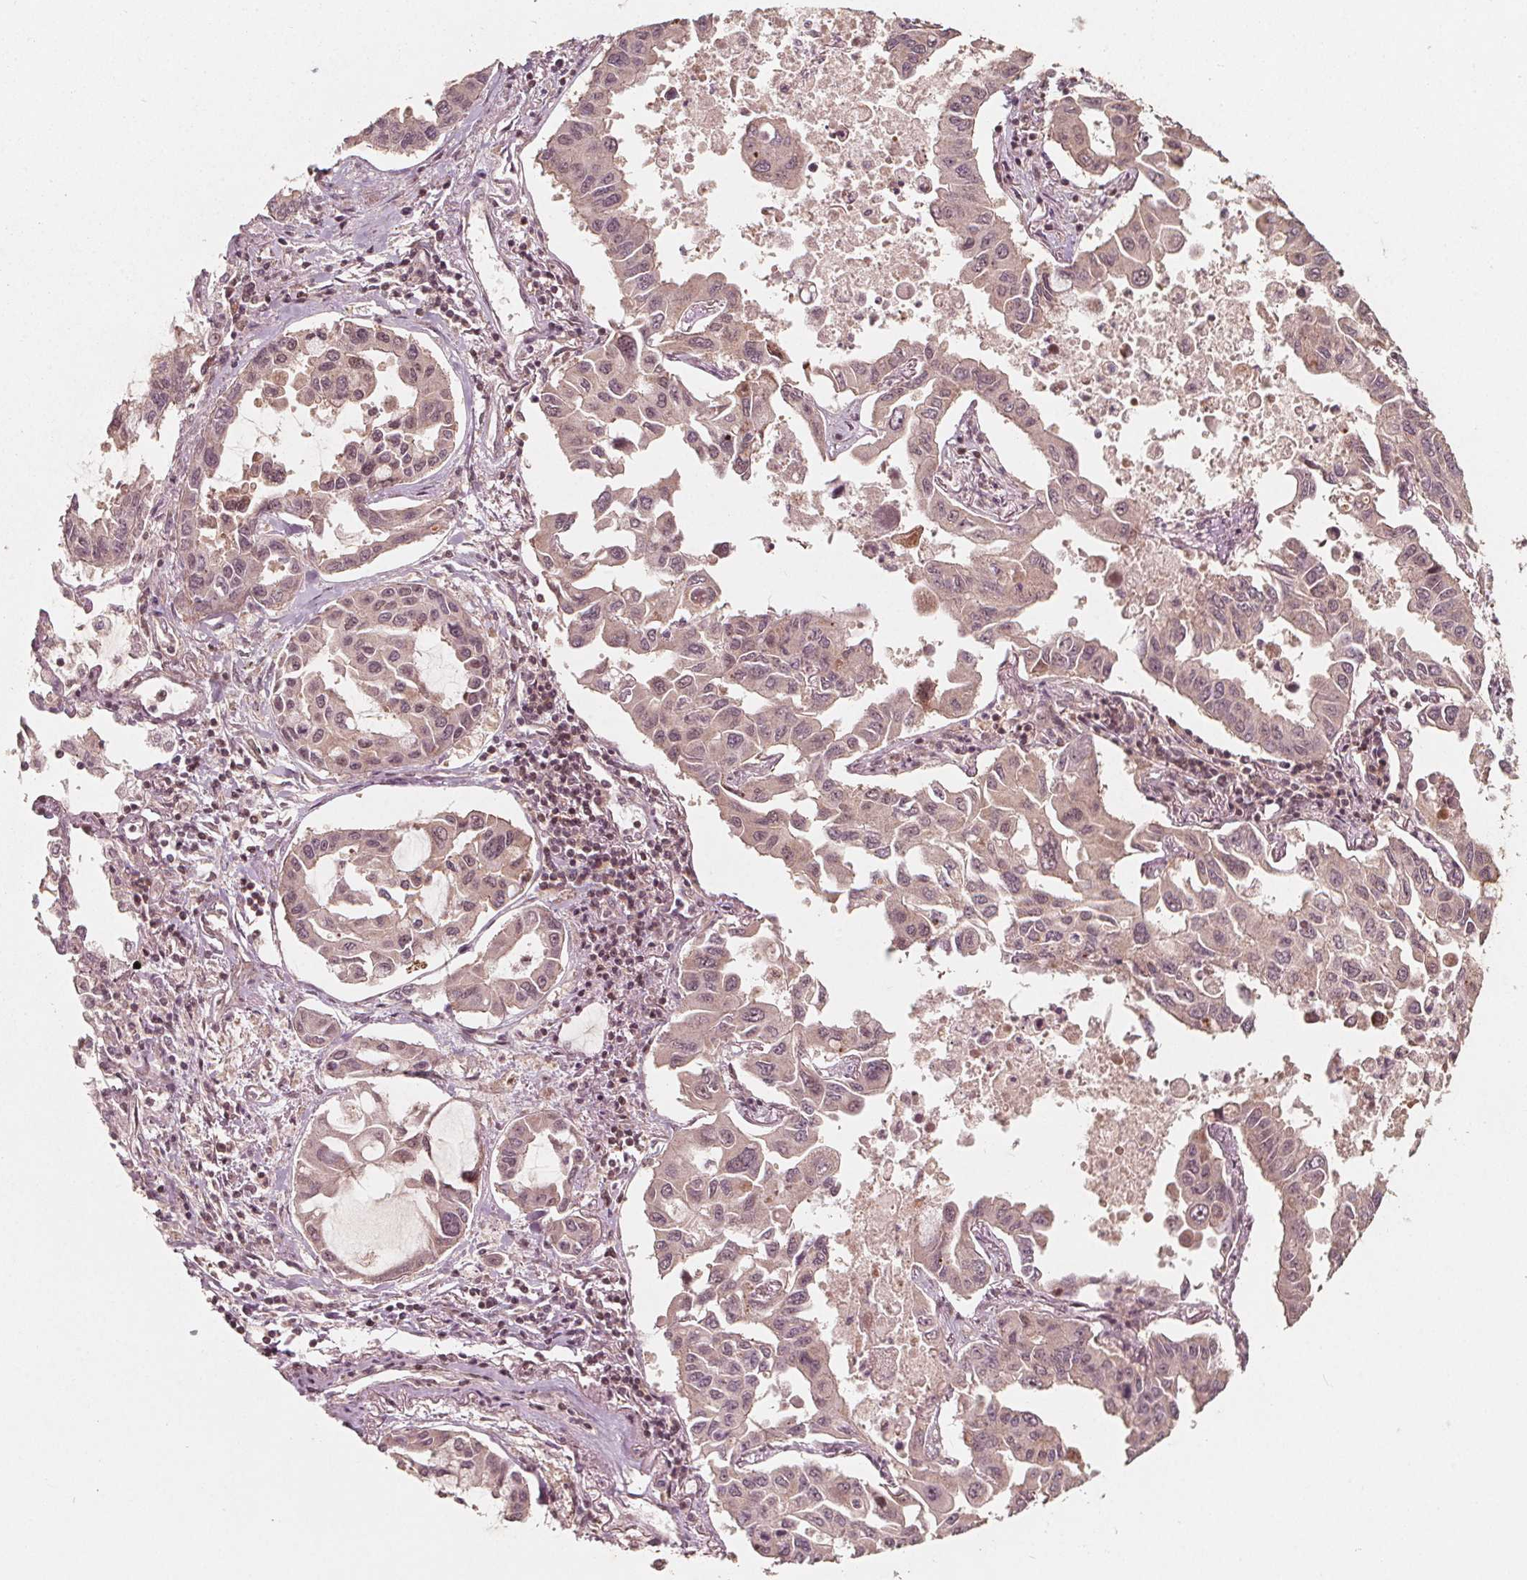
{"staining": {"intensity": "weak", "quantity": "<25%", "location": "cytoplasmic/membranous"}, "tissue": "lung cancer", "cell_type": "Tumor cells", "image_type": "cancer", "snomed": [{"axis": "morphology", "description": "Adenocarcinoma, NOS"}, {"axis": "topography", "description": "Lung"}], "caption": "High magnification brightfield microscopy of lung adenocarcinoma stained with DAB (3,3'-diaminobenzidine) (brown) and counterstained with hematoxylin (blue): tumor cells show no significant positivity.", "gene": "AIP", "patient": {"sex": "male", "age": 64}}